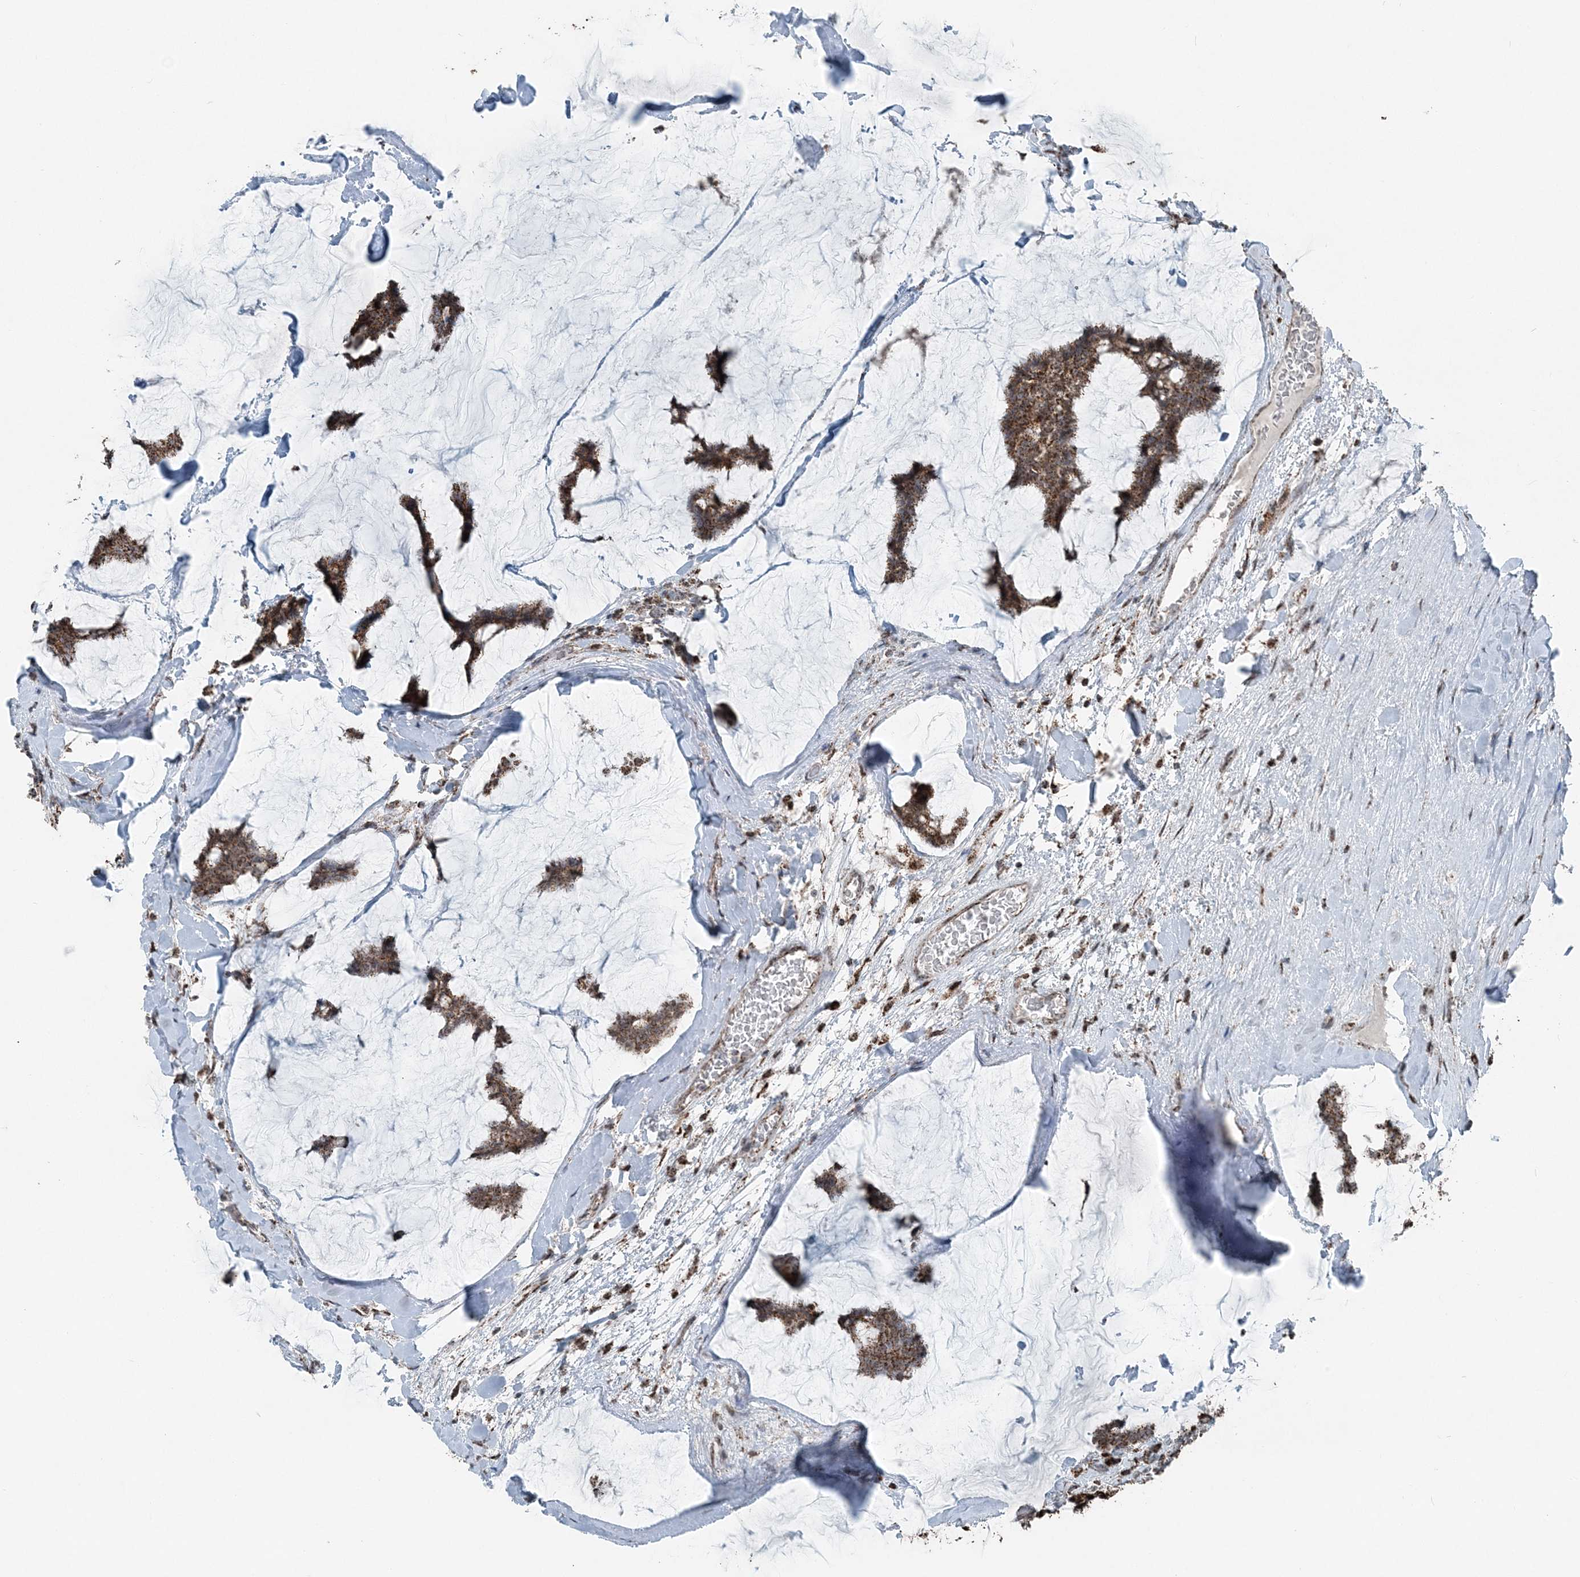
{"staining": {"intensity": "strong", "quantity": ">75%", "location": "cytoplasmic/membranous"}, "tissue": "breast cancer", "cell_type": "Tumor cells", "image_type": "cancer", "snomed": [{"axis": "morphology", "description": "Duct carcinoma"}, {"axis": "topography", "description": "Breast"}], "caption": "This image shows breast cancer stained with IHC to label a protein in brown. The cytoplasmic/membranous of tumor cells show strong positivity for the protein. Nuclei are counter-stained blue.", "gene": "SUCLG1", "patient": {"sex": "female", "age": 93}}